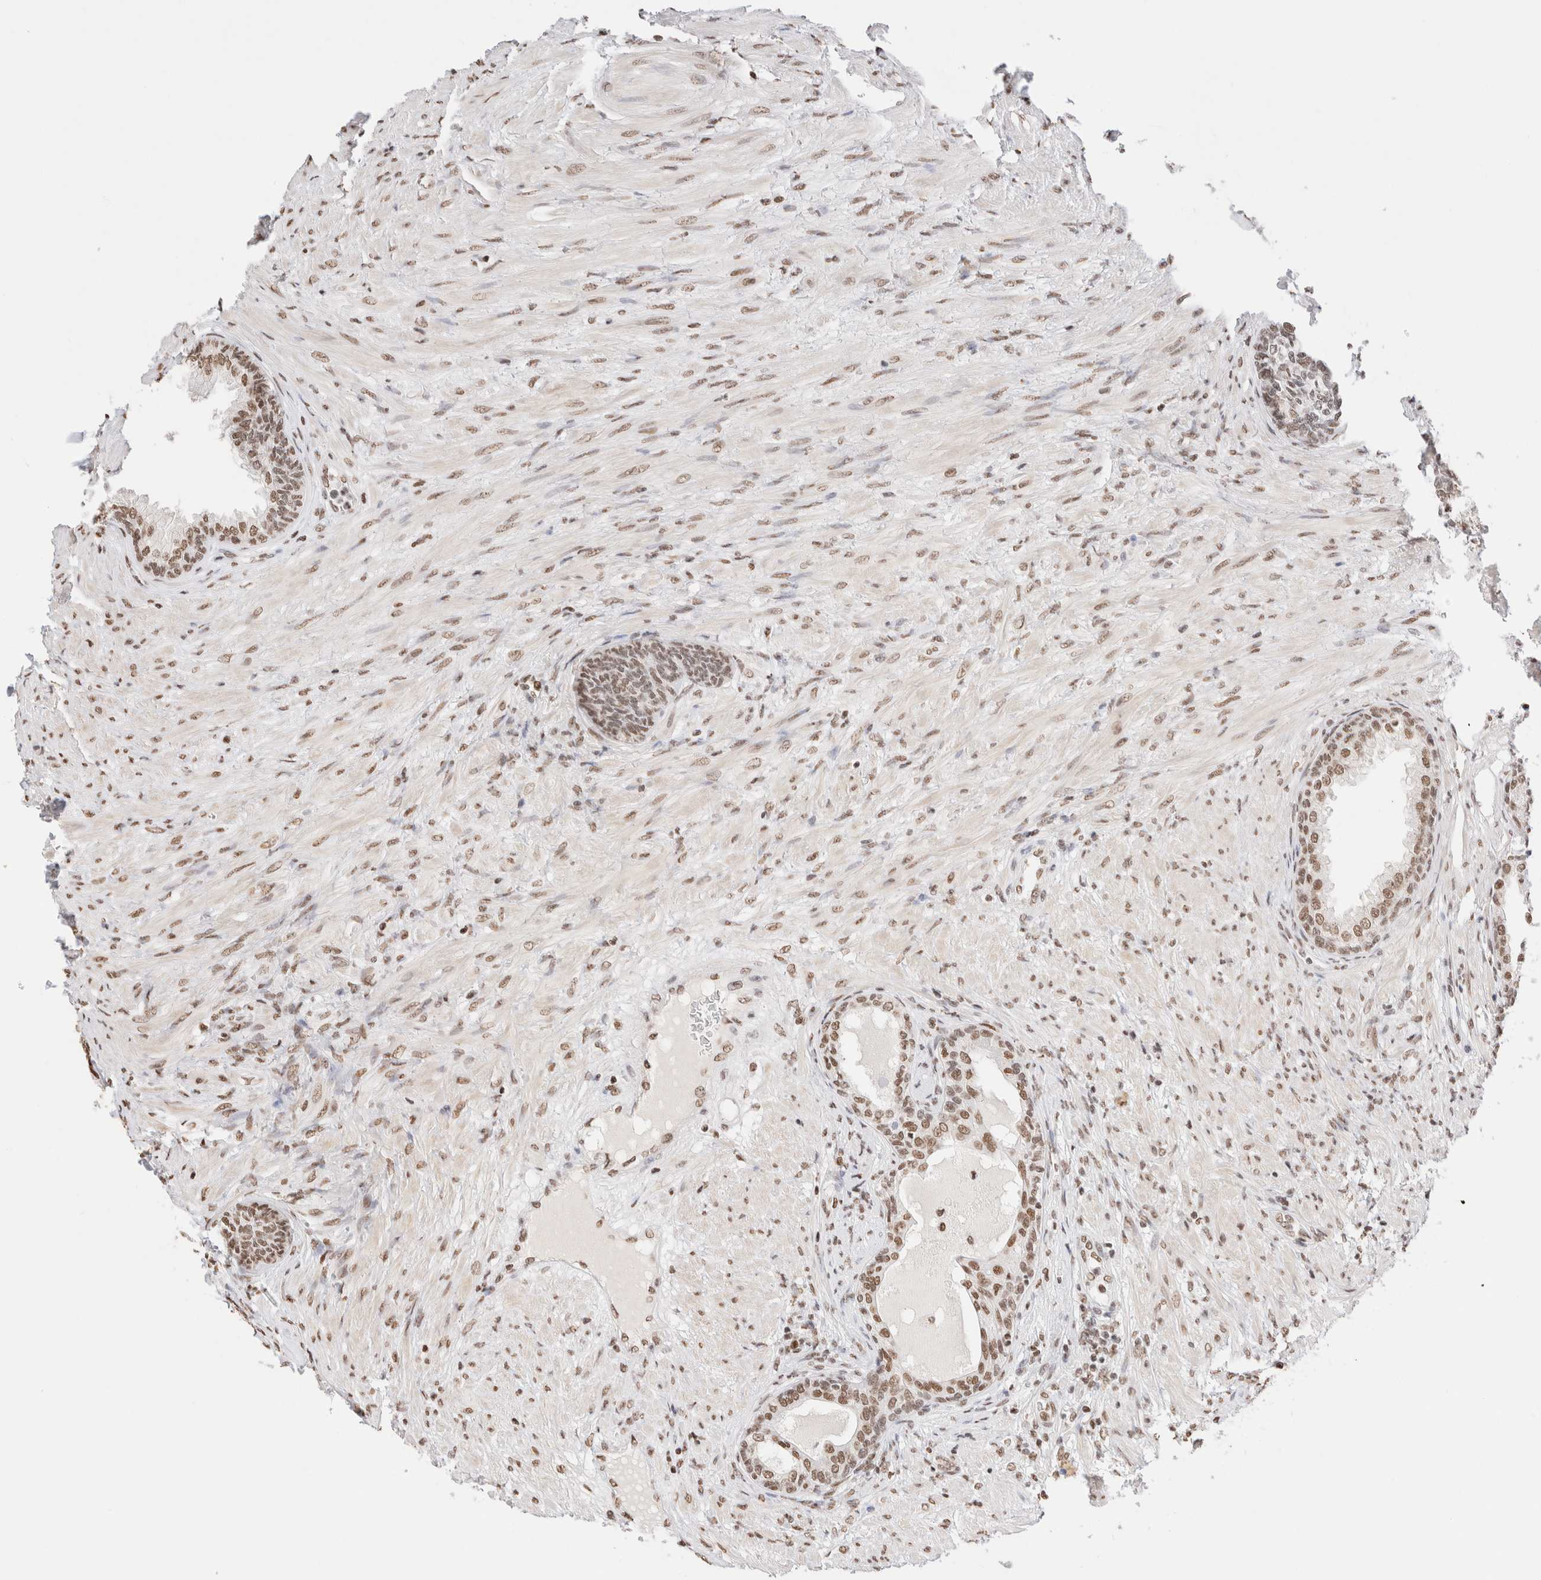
{"staining": {"intensity": "moderate", "quantity": ">75%", "location": "nuclear"}, "tissue": "prostate", "cell_type": "Glandular cells", "image_type": "normal", "snomed": [{"axis": "morphology", "description": "Normal tissue, NOS"}, {"axis": "topography", "description": "Prostate"}], "caption": "A micrograph showing moderate nuclear staining in approximately >75% of glandular cells in normal prostate, as visualized by brown immunohistochemical staining.", "gene": "SUPT3H", "patient": {"sex": "male", "age": 76}}